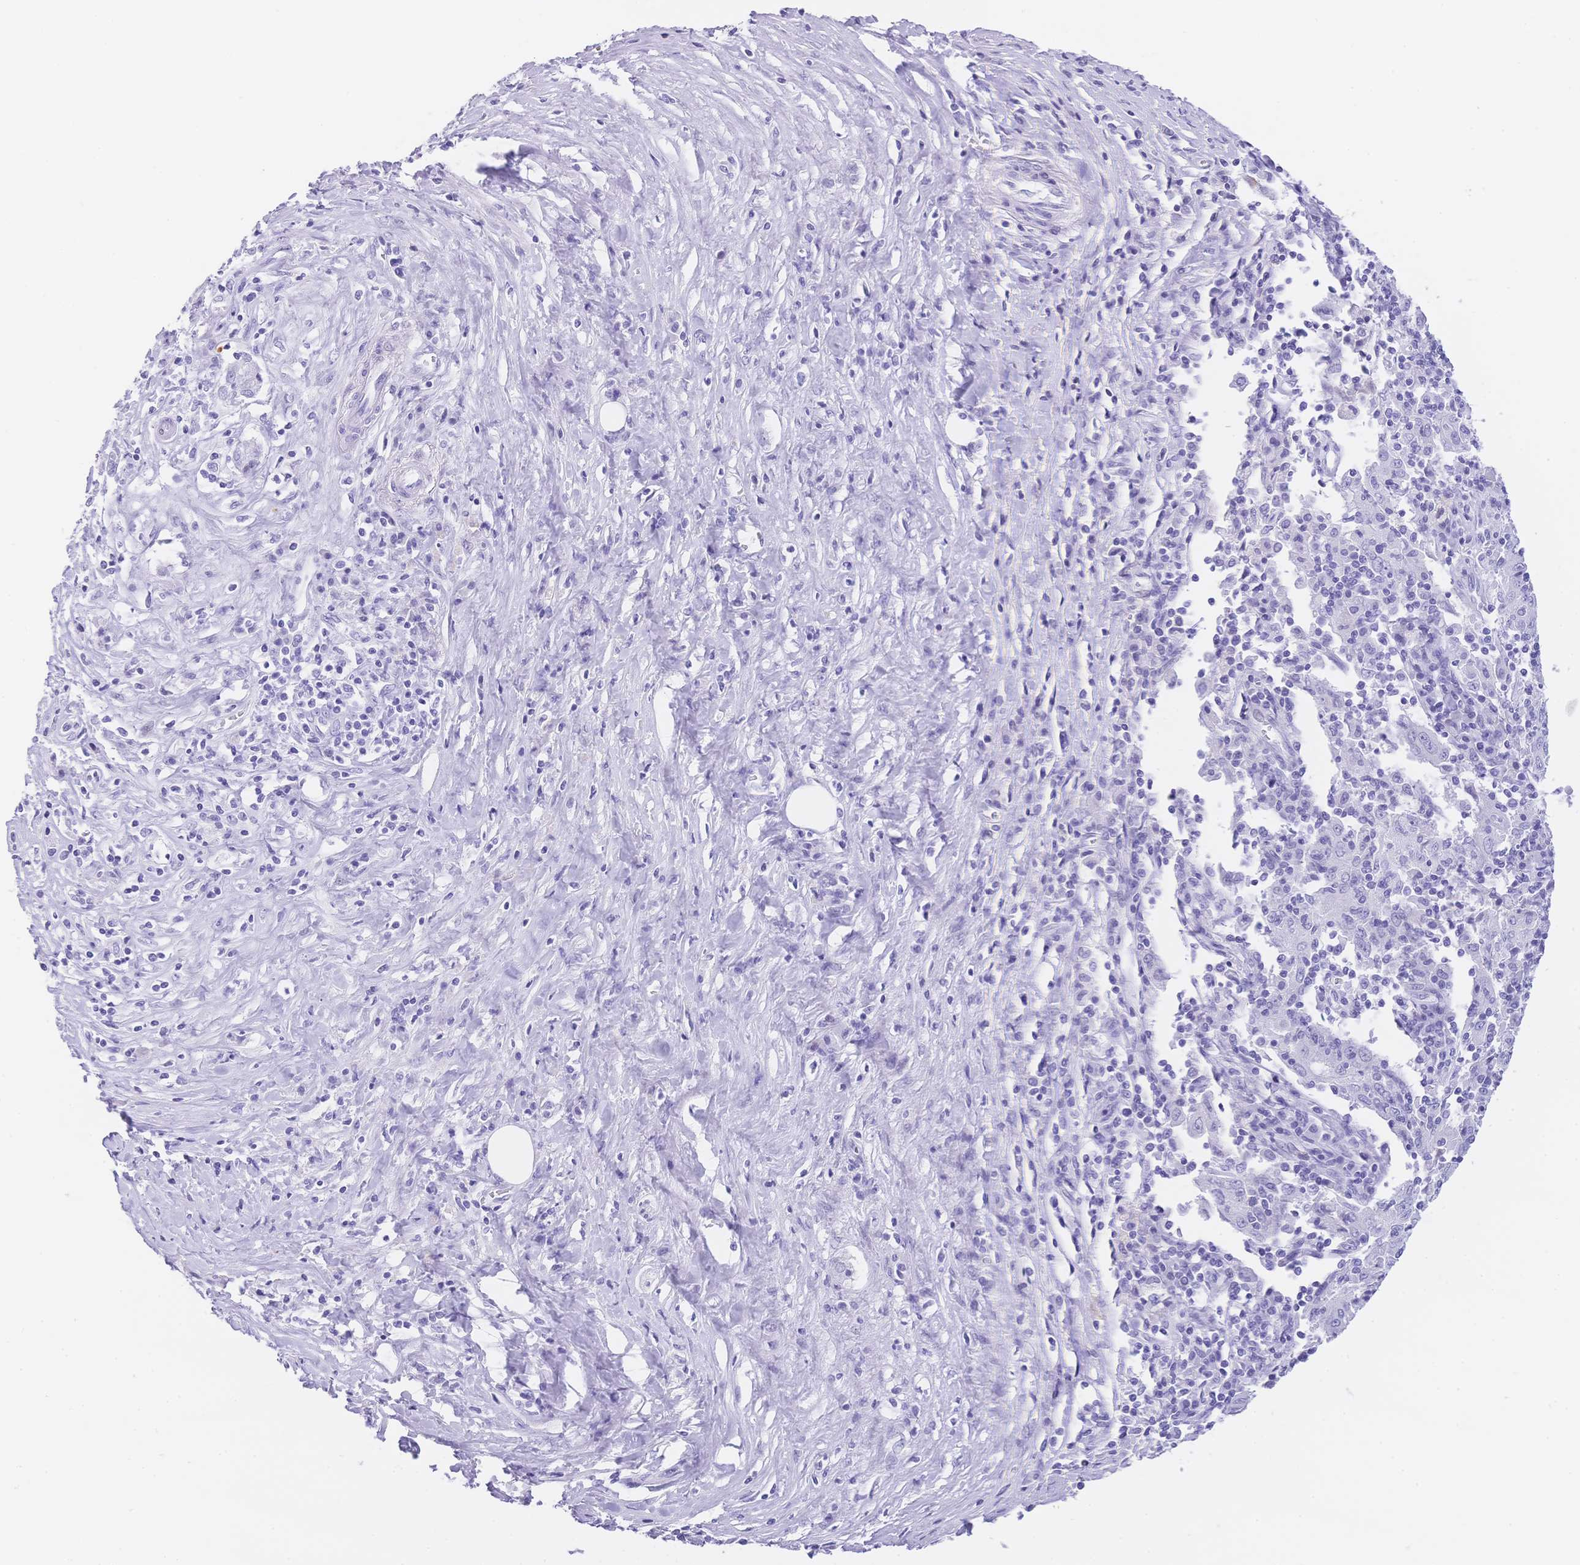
{"staining": {"intensity": "negative", "quantity": "none", "location": "none"}, "tissue": "pancreatic cancer", "cell_type": "Tumor cells", "image_type": "cancer", "snomed": [{"axis": "morphology", "description": "Adenocarcinoma, NOS"}, {"axis": "topography", "description": "Pancreas"}], "caption": "High power microscopy histopathology image of an immunohistochemistry photomicrograph of pancreatic cancer (adenocarcinoma), revealing no significant staining in tumor cells.", "gene": "MUC21", "patient": {"sex": "male", "age": 63}}